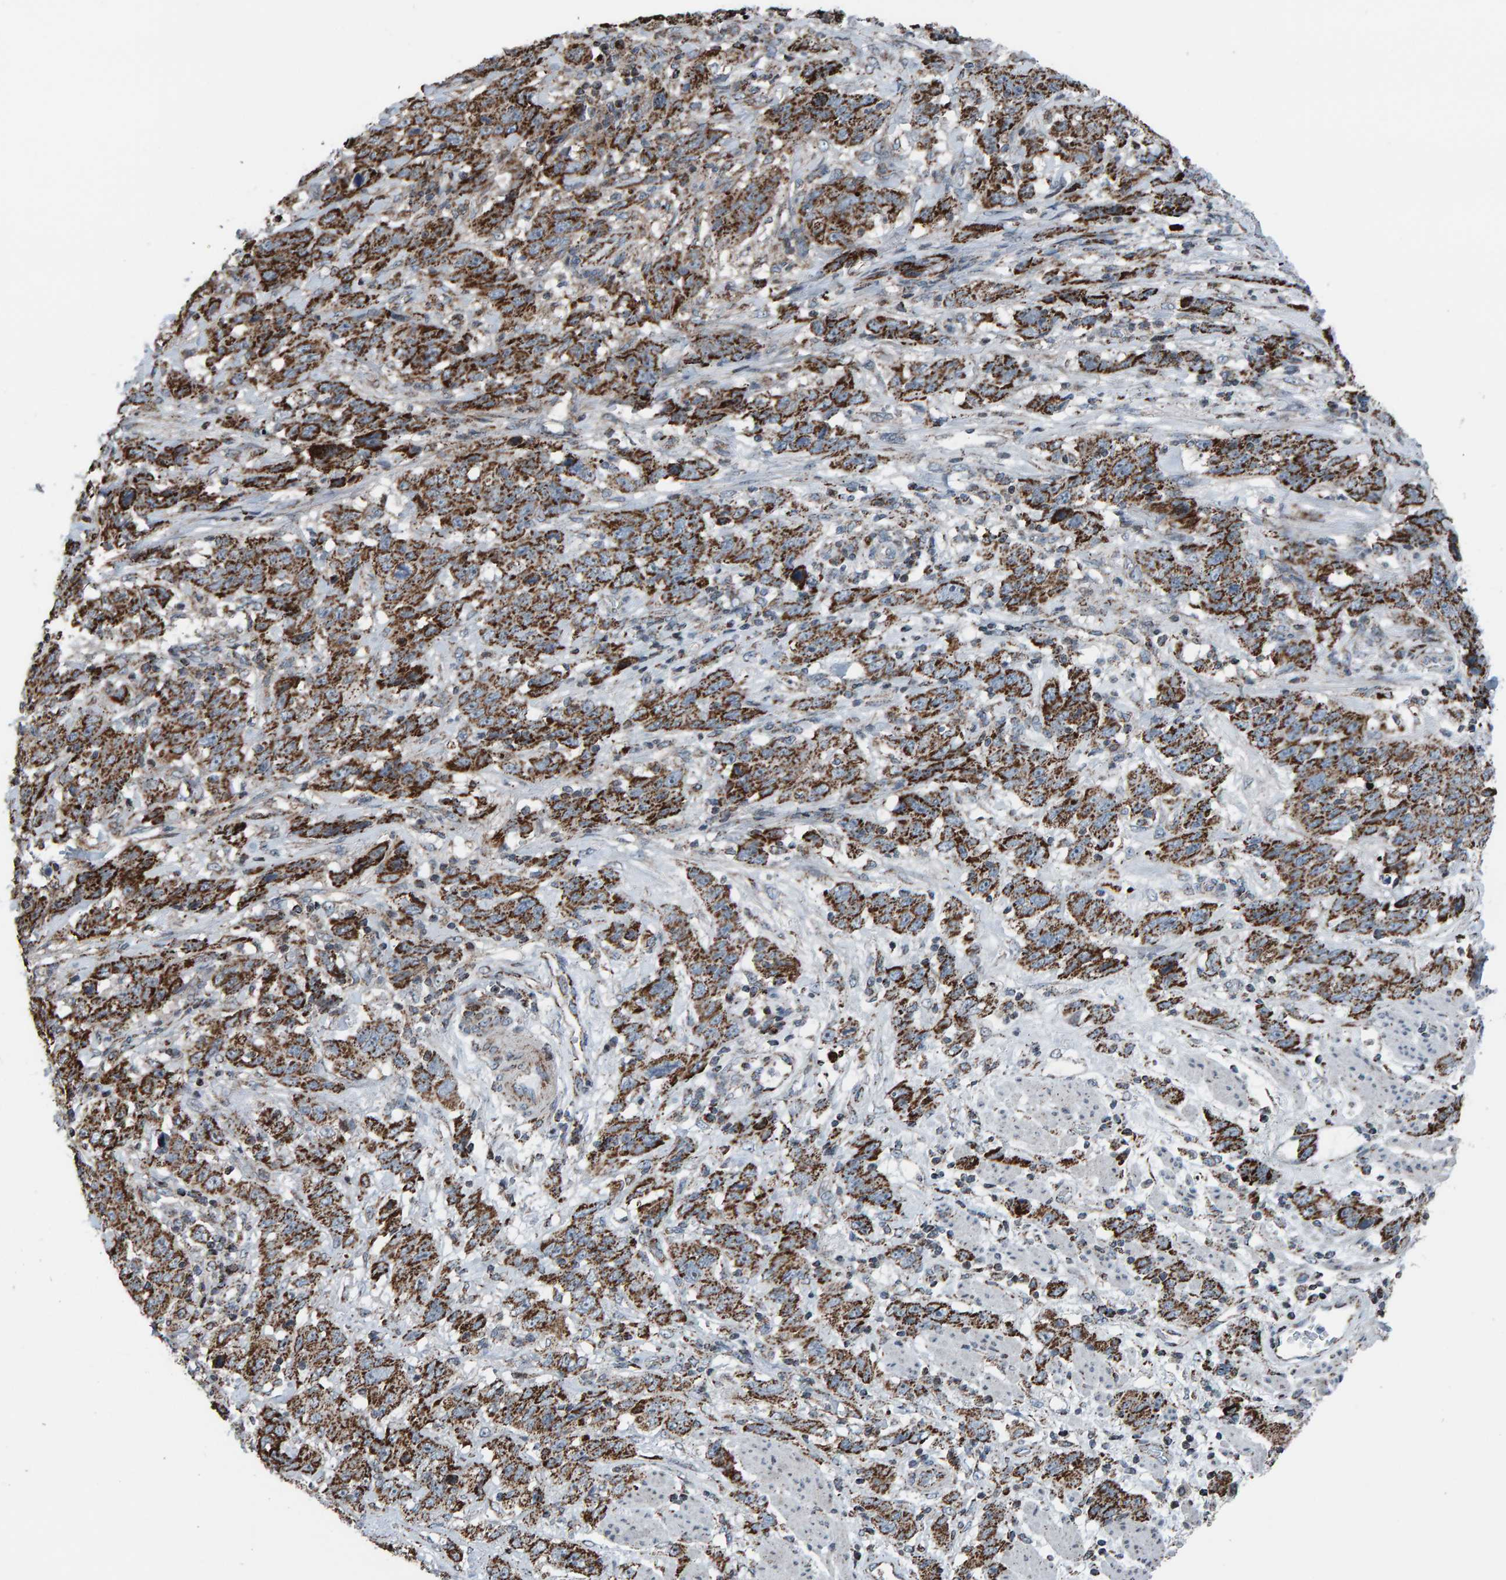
{"staining": {"intensity": "strong", "quantity": "25%-75%", "location": "cytoplasmic/membranous"}, "tissue": "stomach cancer", "cell_type": "Tumor cells", "image_type": "cancer", "snomed": [{"axis": "morphology", "description": "Adenocarcinoma, NOS"}, {"axis": "topography", "description": "Stomach"}], "caption": "A high-resolution image shows immunohistochemistry (IHC) staining of adenocarcinoma (stomach), which displays strong cytoplasmic/membranous positivity in approximately 25%-75% of tumor cells.", "gene": "ZNF48", "patient": {"sex": "male", "age": 48}}